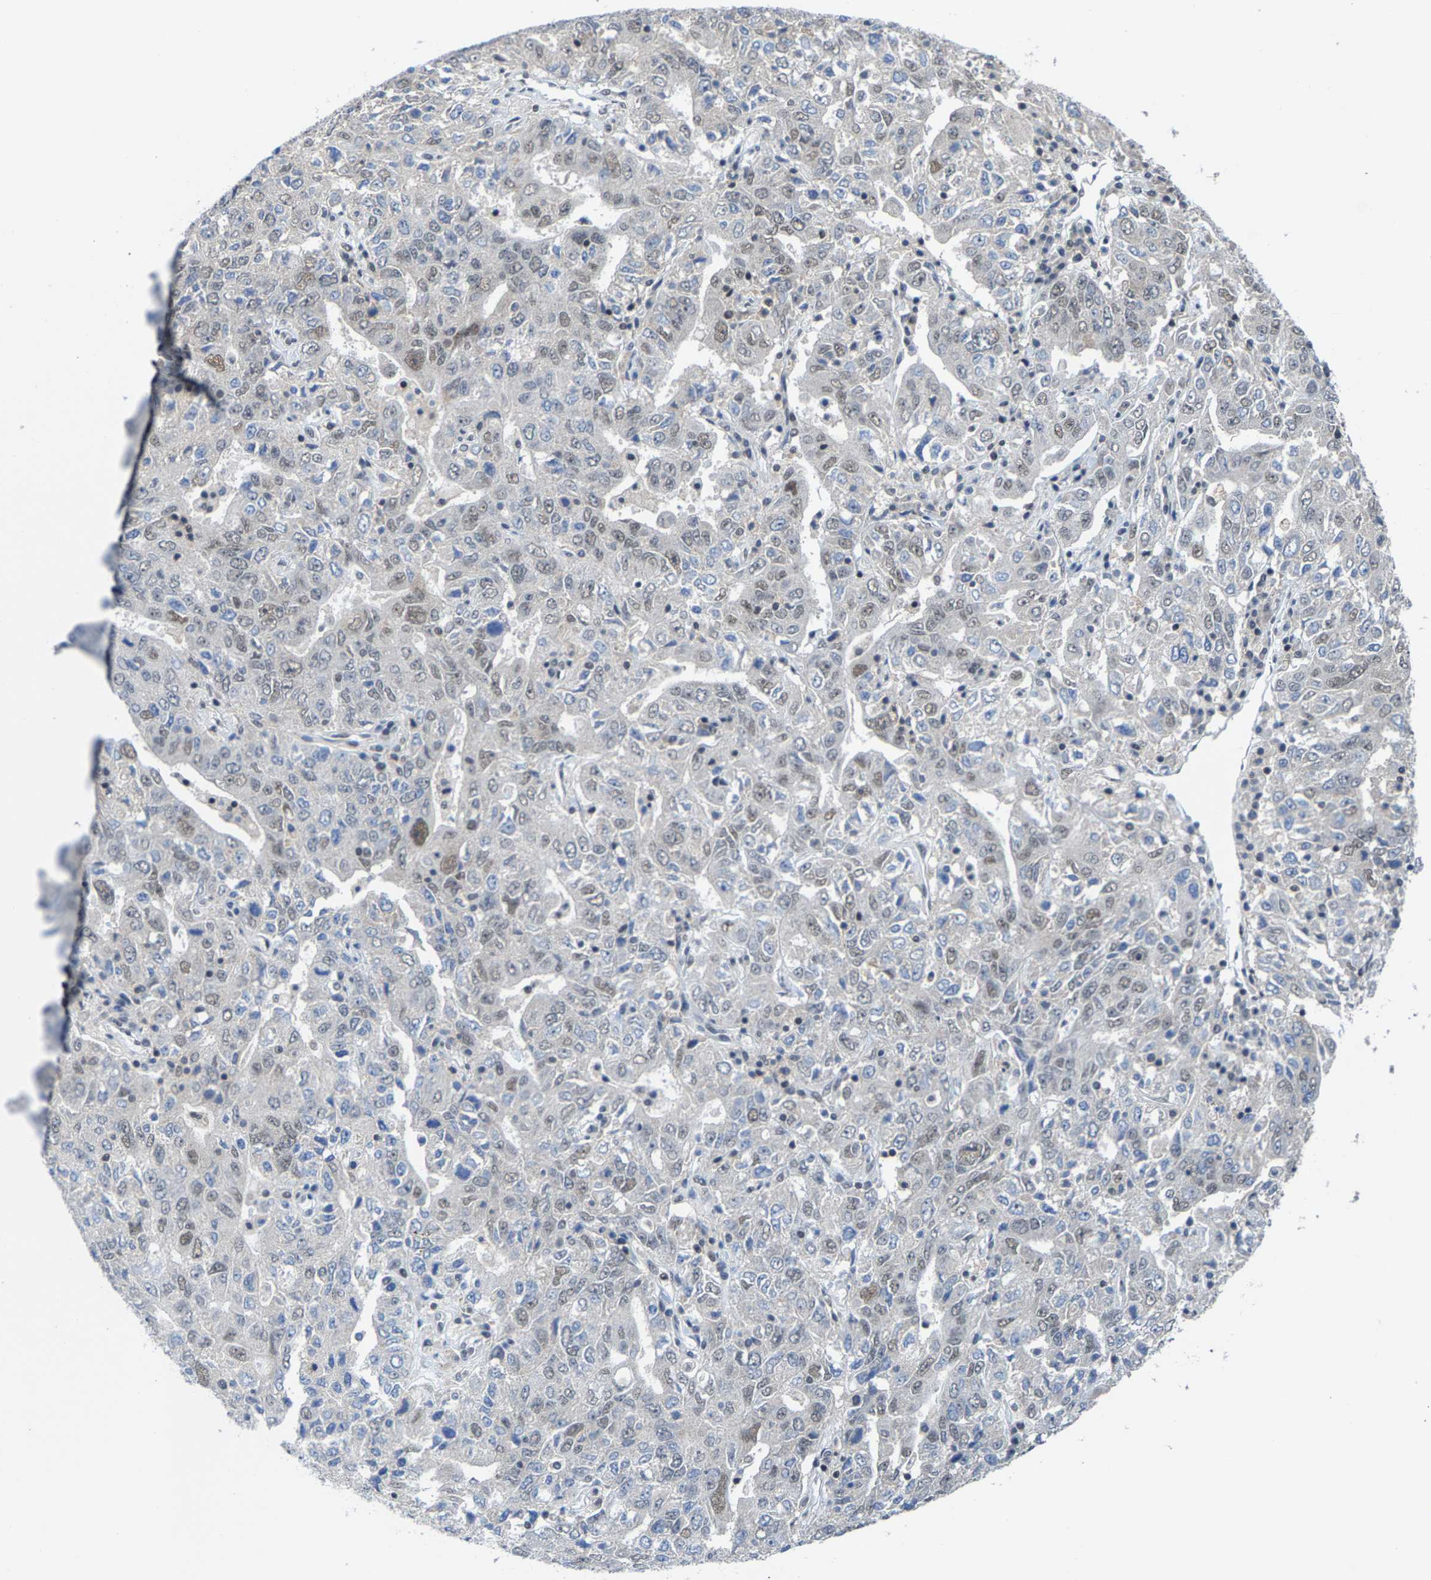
{"staining": {"intensity": "weak", "quantity": "<25%", "location": "nuclear"}, "tissue": "ovarian cancer", "cell_type": "Tumor cells", "image_type": "cancer", "snomed": [{"axis": "morphology", "description": "Carcinoma, endometroid"}, {"axis": "topography", "description": "Ovary"}], "caption": "This micrograph is of ovarian endometroid carcinoma stained with IHC to label a protein in brown with the nuclei are counter-stained blue. There is no positivity in tumor cells.", "gene": "FGD3", "patient": {"sex": "female", "age": 62}}